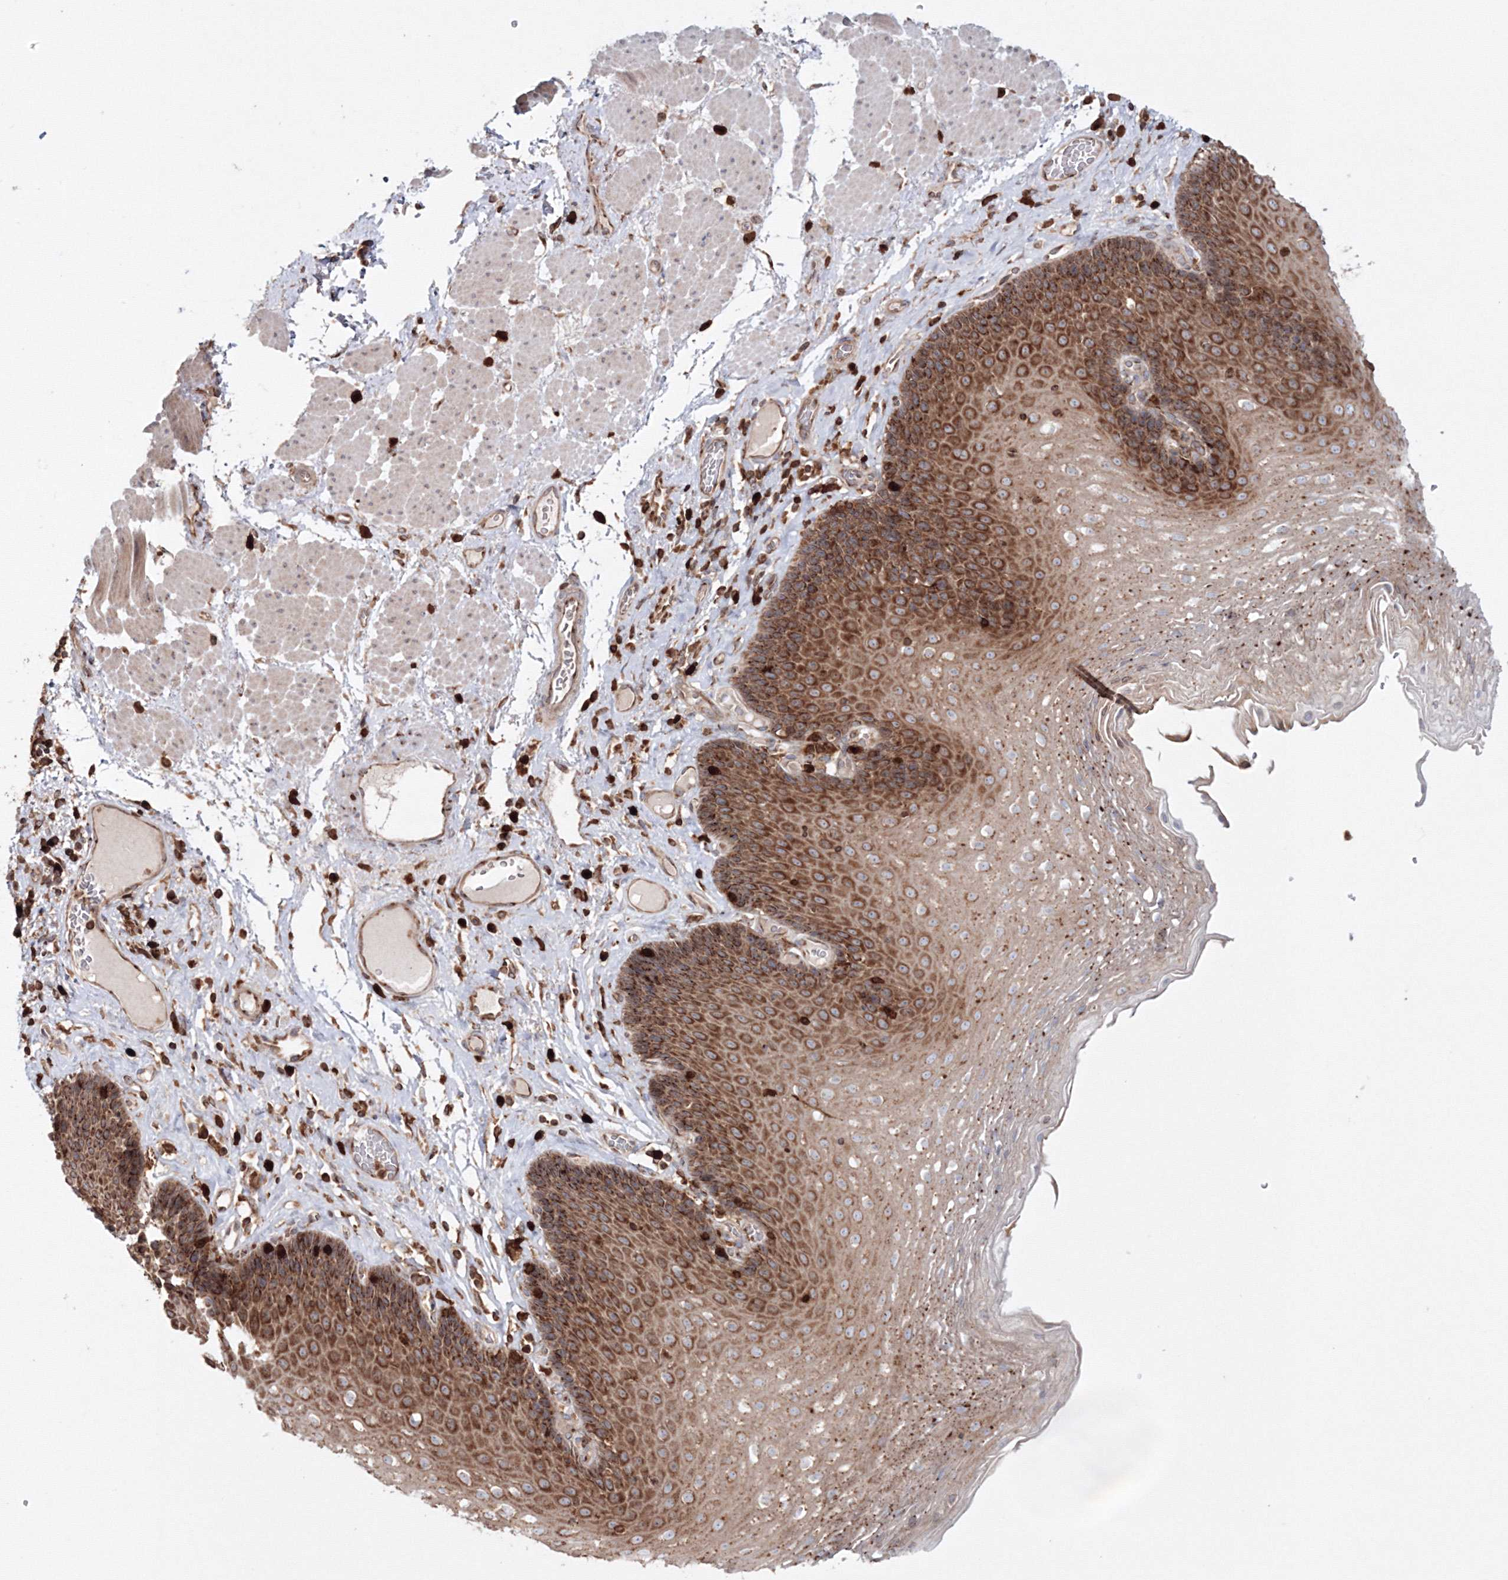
{"staining": {"intensity": "strong", "quantity": ">75%", "location": "cytoplasmic/membranous"}, "tissue": "esophagus", "cell_type": "Squamous epithelial cells", "image_type": "normal", "snomed": [{"axis": "morphology", "description": "Normal tissue, NOS"}, {"axis": "topography", "description": "Esophagus"}], "caption": "Esophagus stained with DAB (3,3'-diaminobenzidine) immunohistochemistry displays high levels of strong cytoplasmic/membranous staining in about >75% of squamous epithelial cells.", "gene": "ARCN1", "patient": {"sex": "female", "age": 66}}